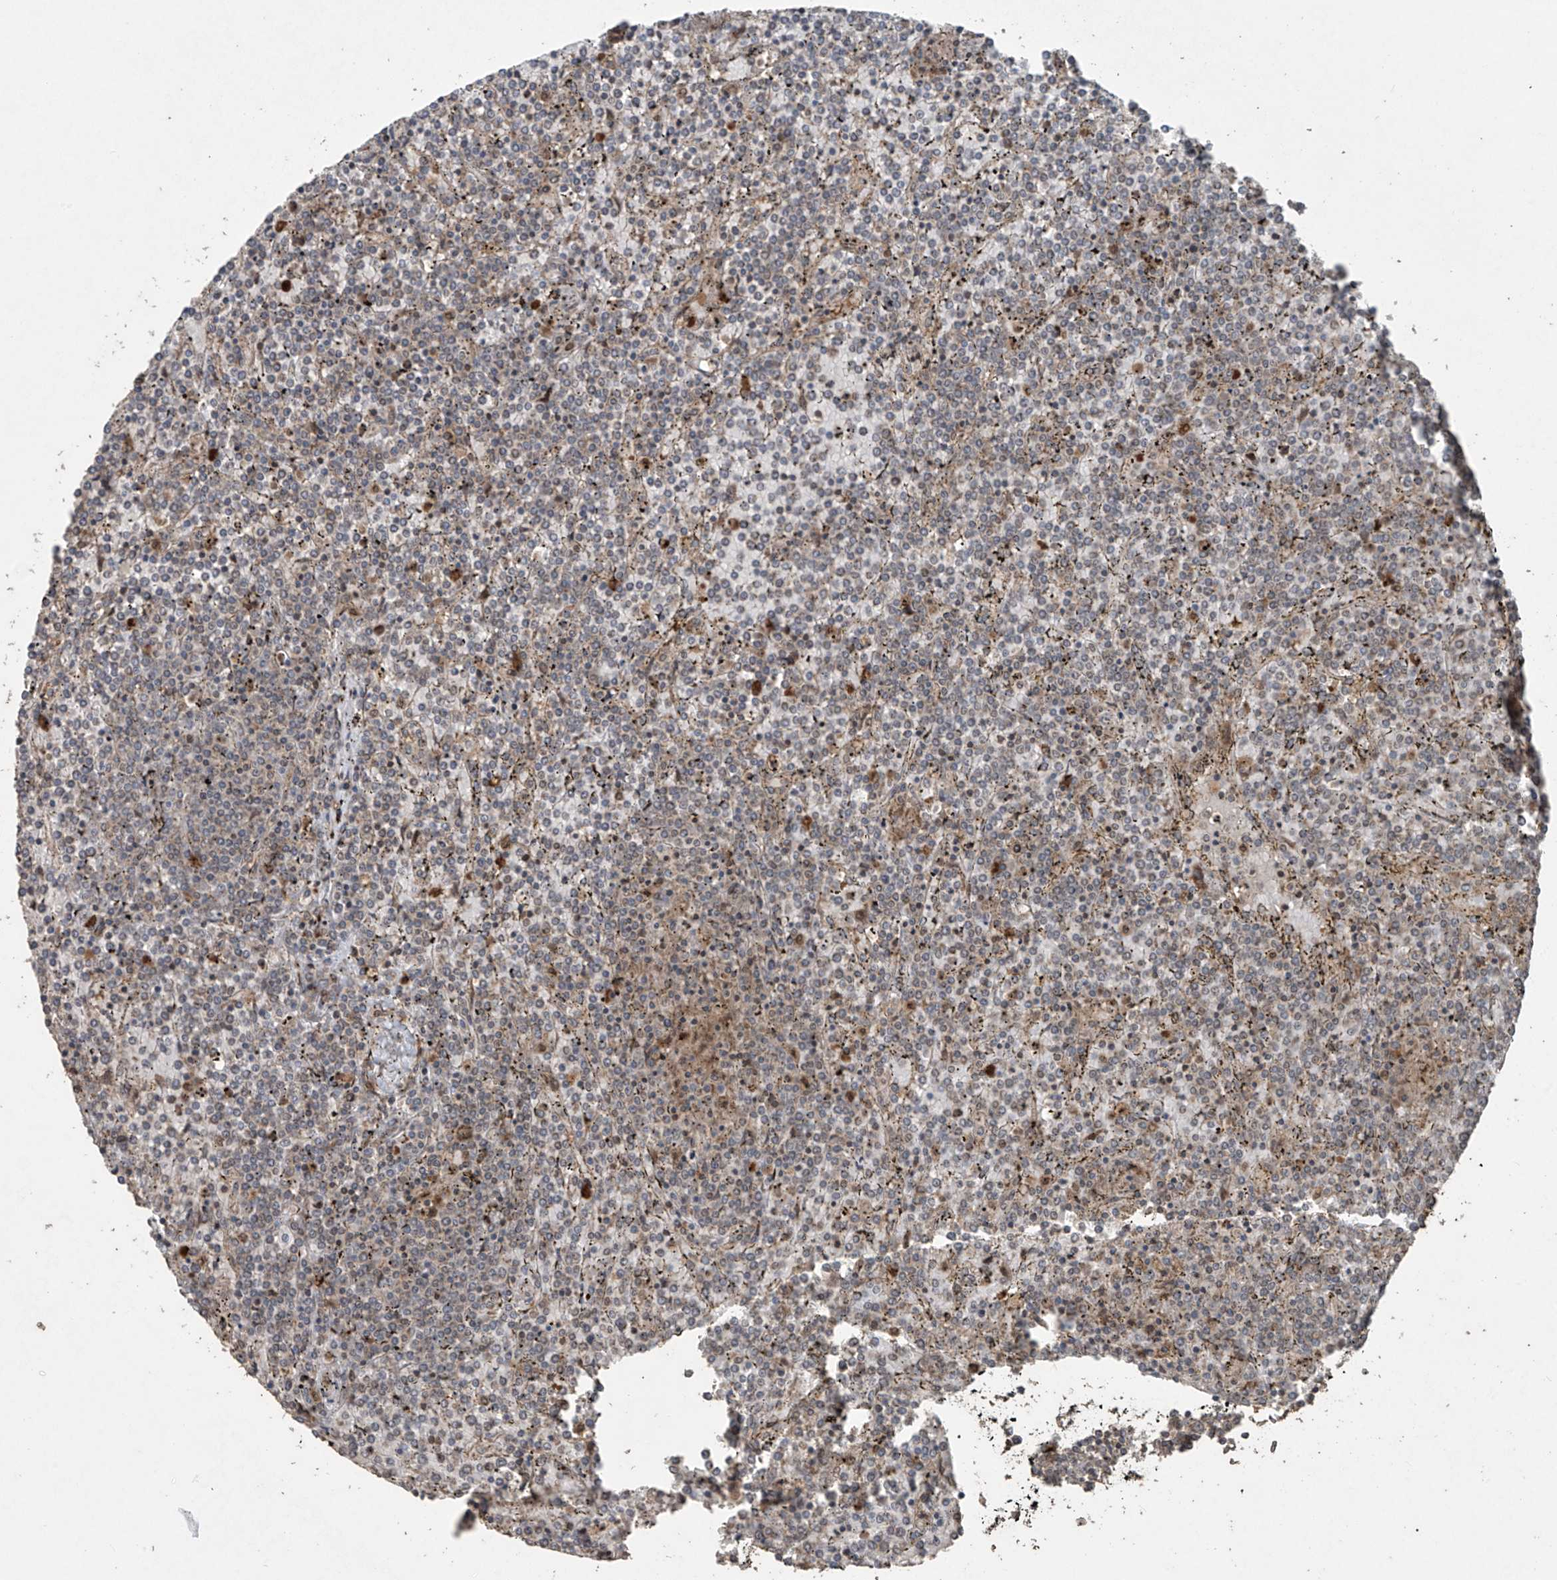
{"staining": {"intensity": "negative", "quantity": "none", "location": "none"}, "tissue": "lymphoma", "cell_type": "Tumor cells", "image_type": "cancer", "snomed": [{"axis": "morphology", "description": "Malignant lymphoma, non-Hodgkin's type, Low grade"}, {"axis": "topography", "description": "Spleen"}], "caption": "IHC micrograph of malignant lymphoma, non-Hodgkin's type (low-grade) stained for a protein (brown), which reveals no expression in tumor cells. (IHC, brightfield microscopy, high magnification).", "gene": "PGPEP1", "patient": {"sex": "female", "age": 19}}